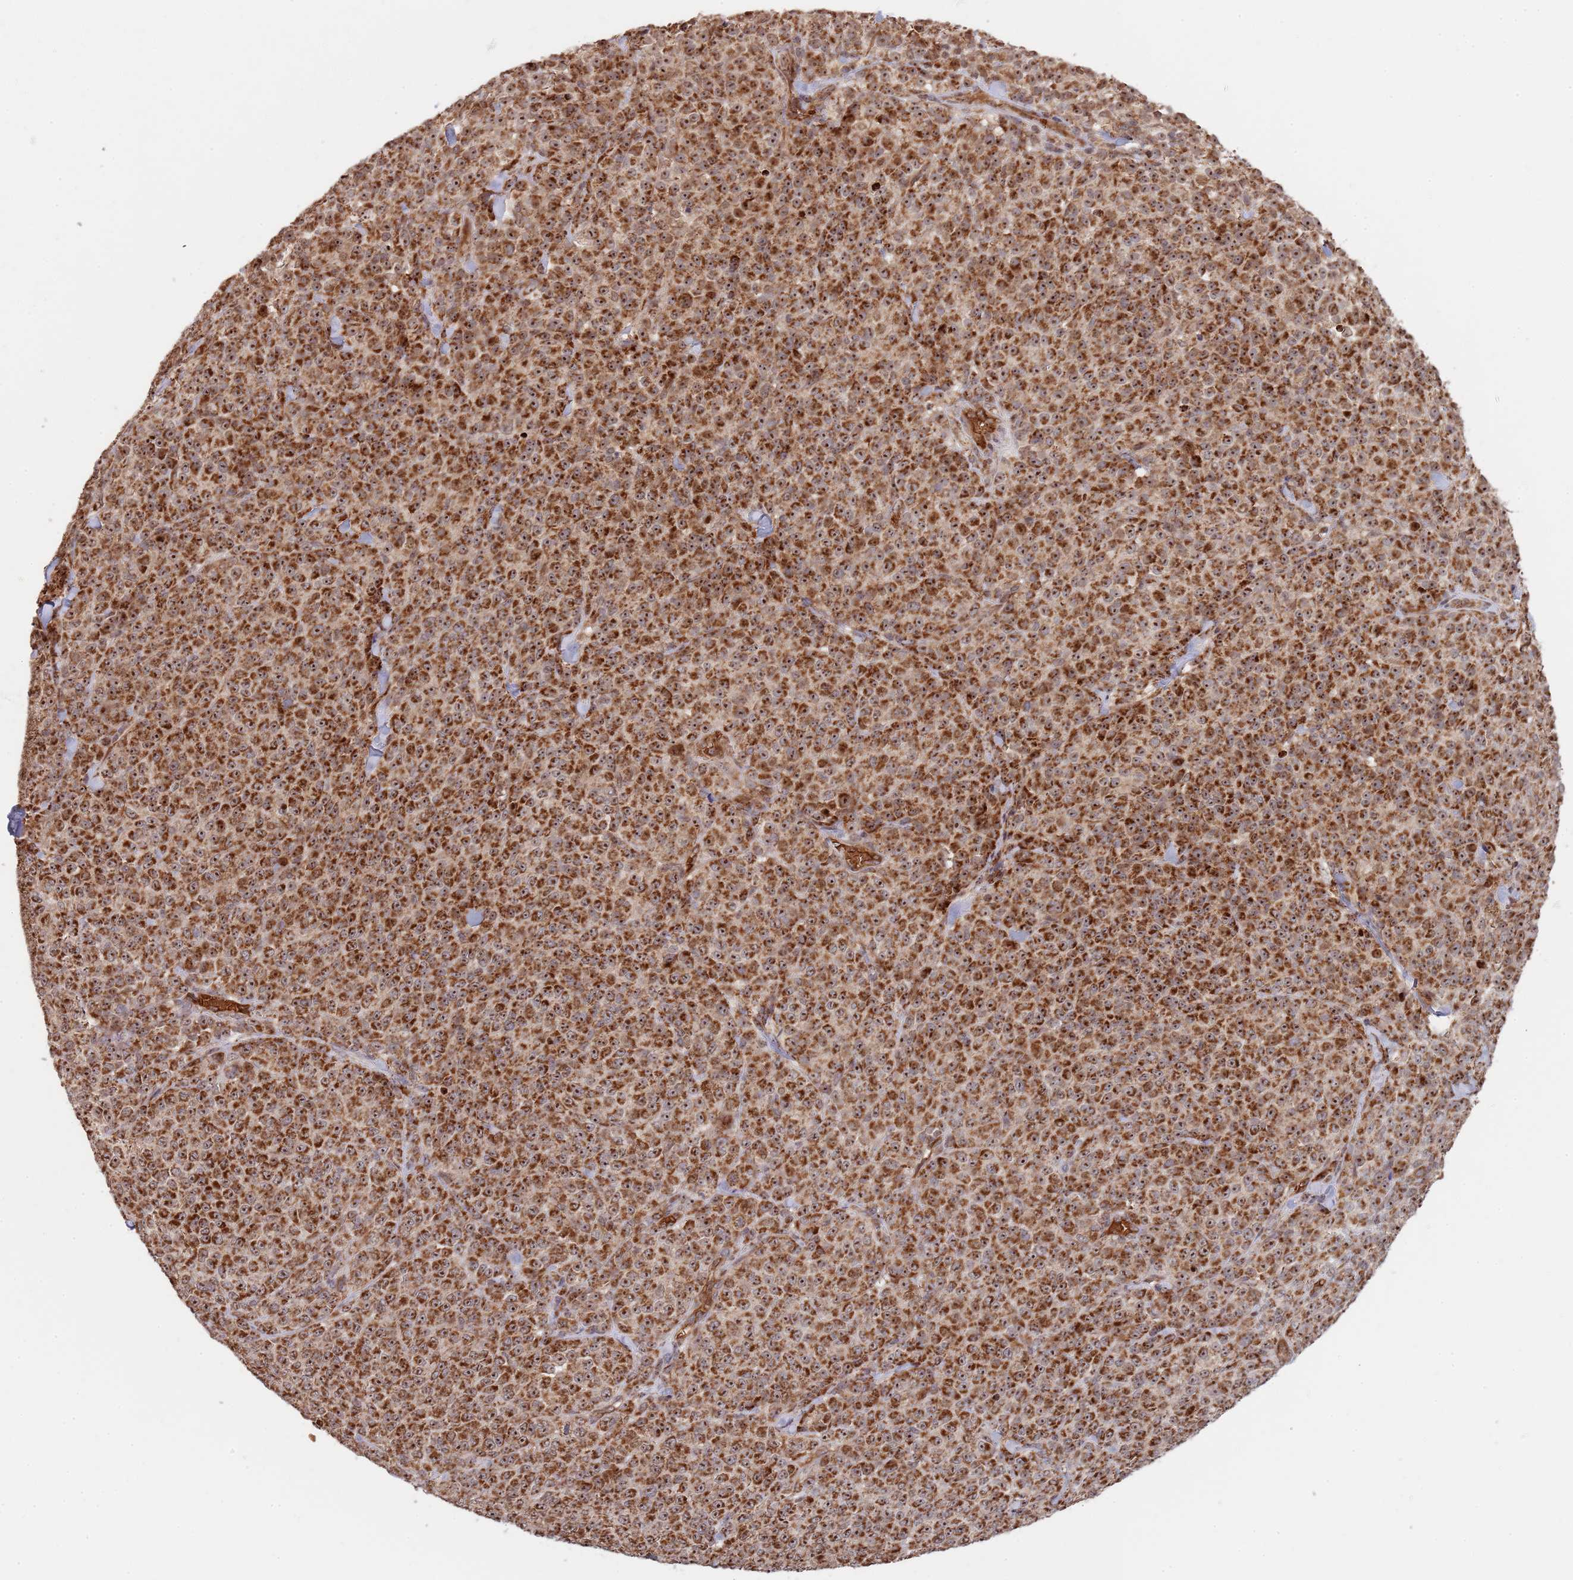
{"staining": {"intensity": "strong", "quantity": ">75%", "location": "cytoplasmic/membranous,nuclear"}, "tissue": "melanoma", "cell_type": "Tumor cells", "image_type": "cancer", "snomed": [{"axis": "morphology", "description": "Normal tissue, NOS"}, {"axis": "morphology", "description": "Malignant melanoma, NOS"}, {"axis": "topography", "description": "Skin"}], "caption": "The histopathology image exhibits a brown stain indicating the presence of a protein in the cytoplasmic/membranous and nuclear of tumor cells in melanoma.", "gene": "DCHS1", "patient": {"sex": "female", "age": 34}}